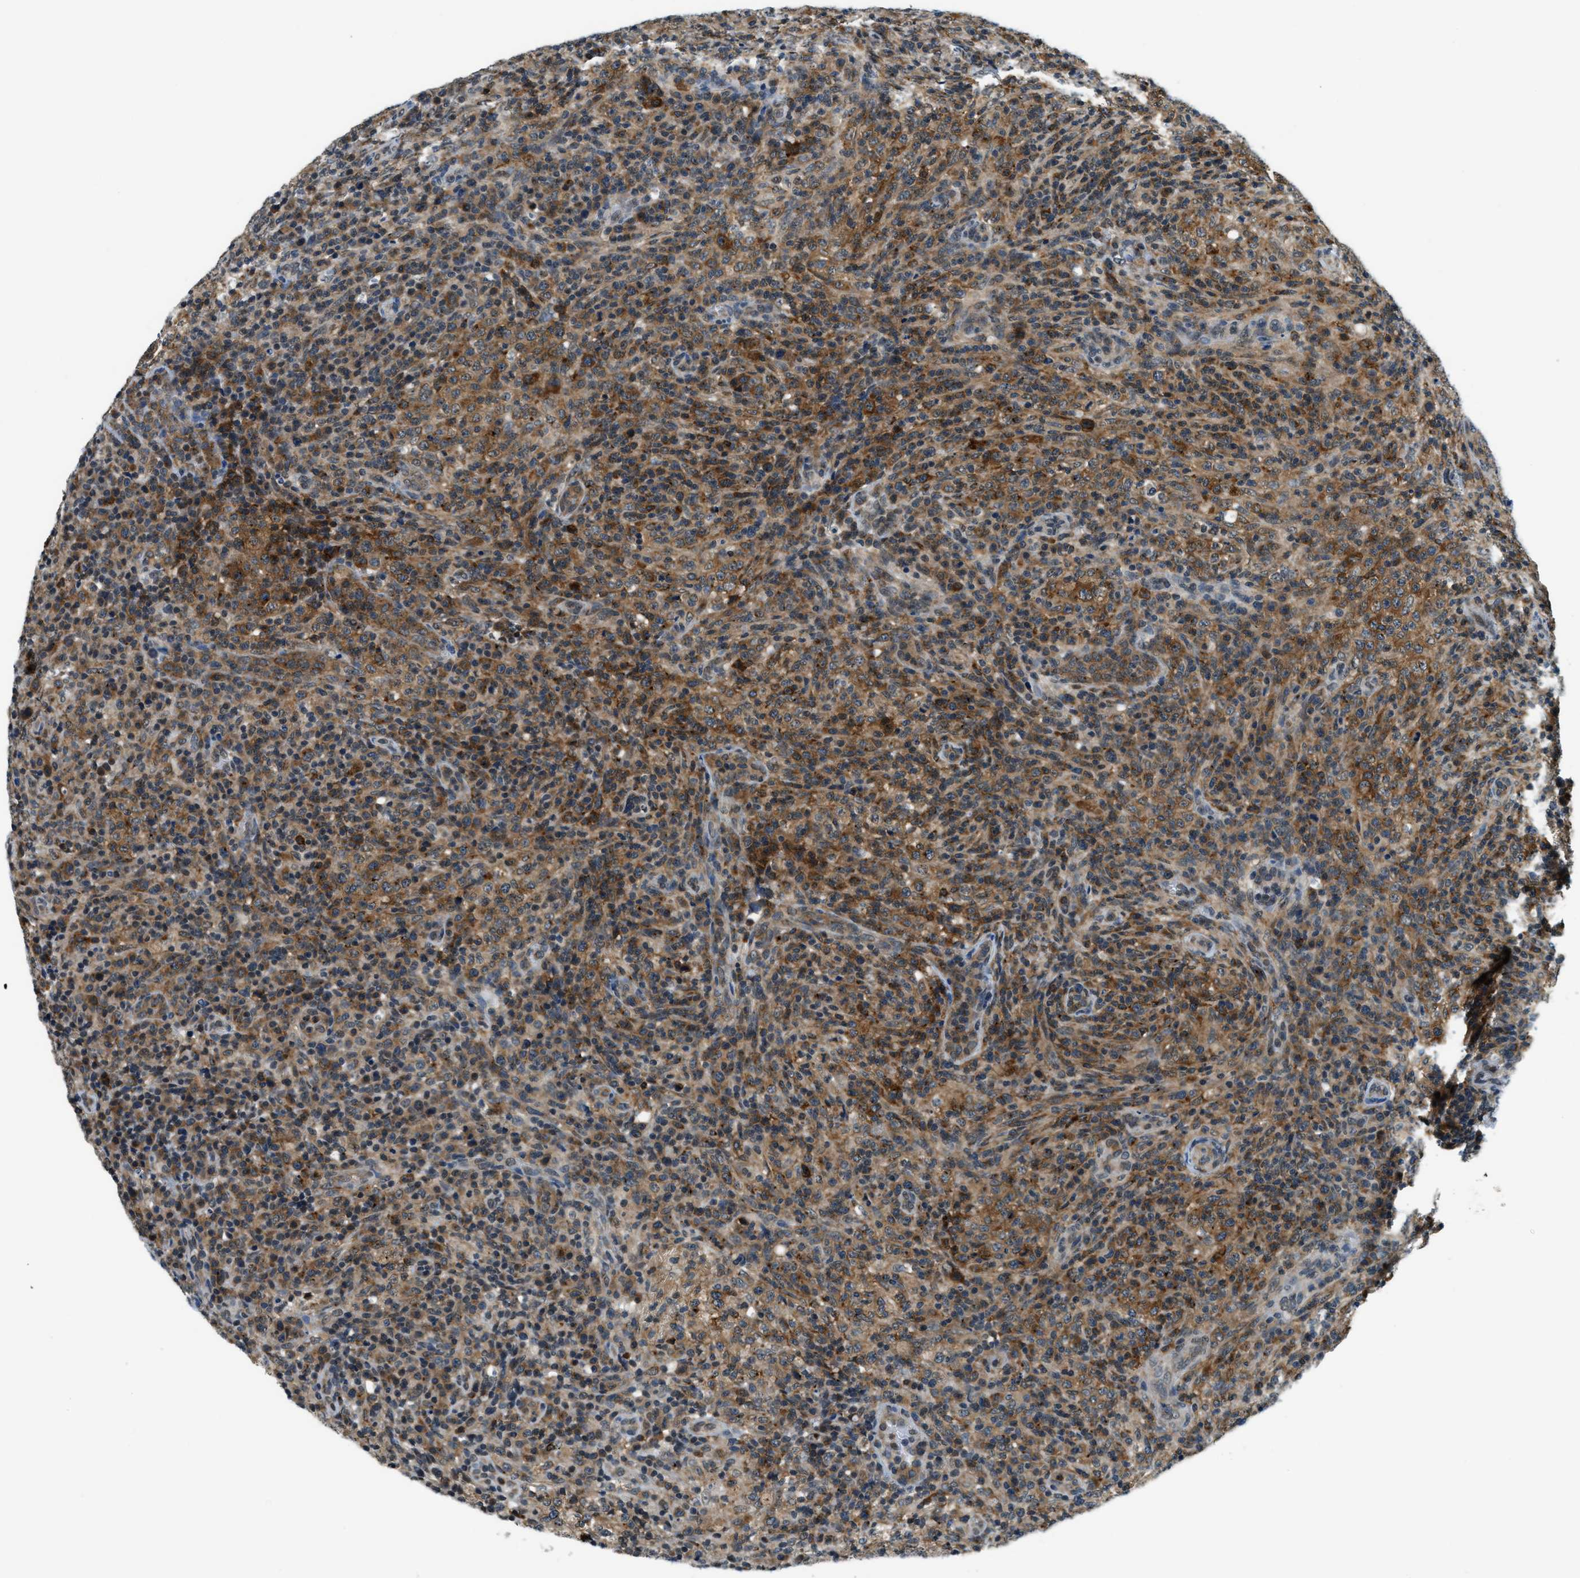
{"staining": {"intensity": "strong", "quantity": "25%-75%", "location": "cytoplasmic/membranous"}, "tissue": "lymphoma", "cell_type": "Tumor cells", "image_type": "cancer", "snomed": [{"axis": "morphology", "description": "Malignant lymphoma, non-Hodgkin's type, High grade"}, {"axis": "topography", "description": "Lymph node"}], "caption": "A high amount of strong cytoplasmic/membranous expression is present in approximately 25%-75% of tumor cells in lymphoma tissue.", "gene": "RAB11FIP1", "patient": {"sex": "female", "age": 76}}